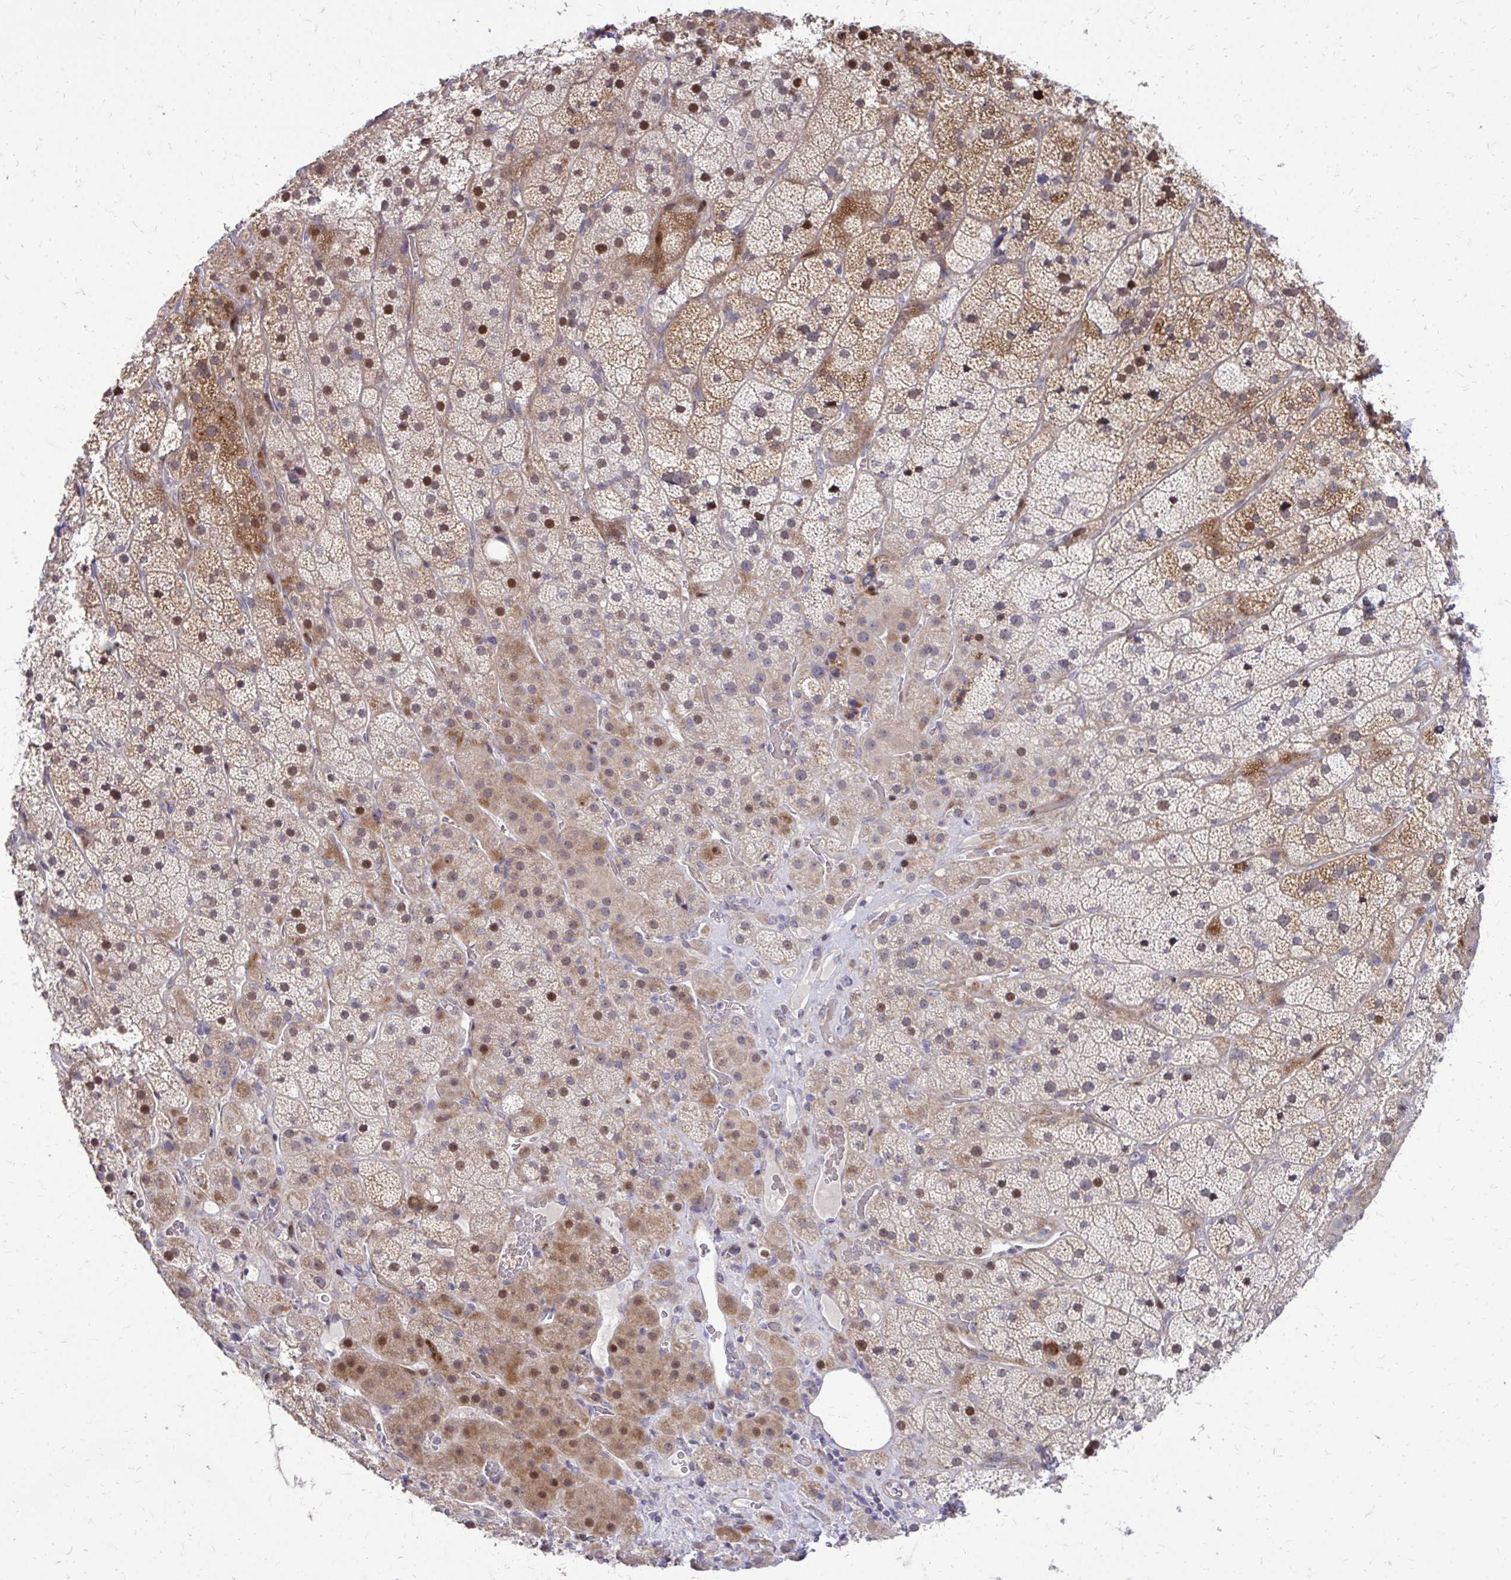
{"staining": {"intensity": "moderate", "quantity": ">75%", "location": "cytoplasmic/membranous,nuclear"}, "tissue": "adrenal gland", "cell_type": "Glandular cells", "image_type": "normal", "snomed": [{"axis": "morphology", "description": "Normal tissue, NOS"}, {"axis": "topography", "description": "Adrenal gland"}], "caption": "Adrenal gland stained with DAB immunohistochemistry (IHC) exhibits medium levels of moderate cytoplasmic/membranous,nuclear positivity in about >75% of glandular cells. (IHC, brightfield microscopy, high magnification).", "gene": "PPDPFL", "patient": {"sex": "male", "age": 57}}